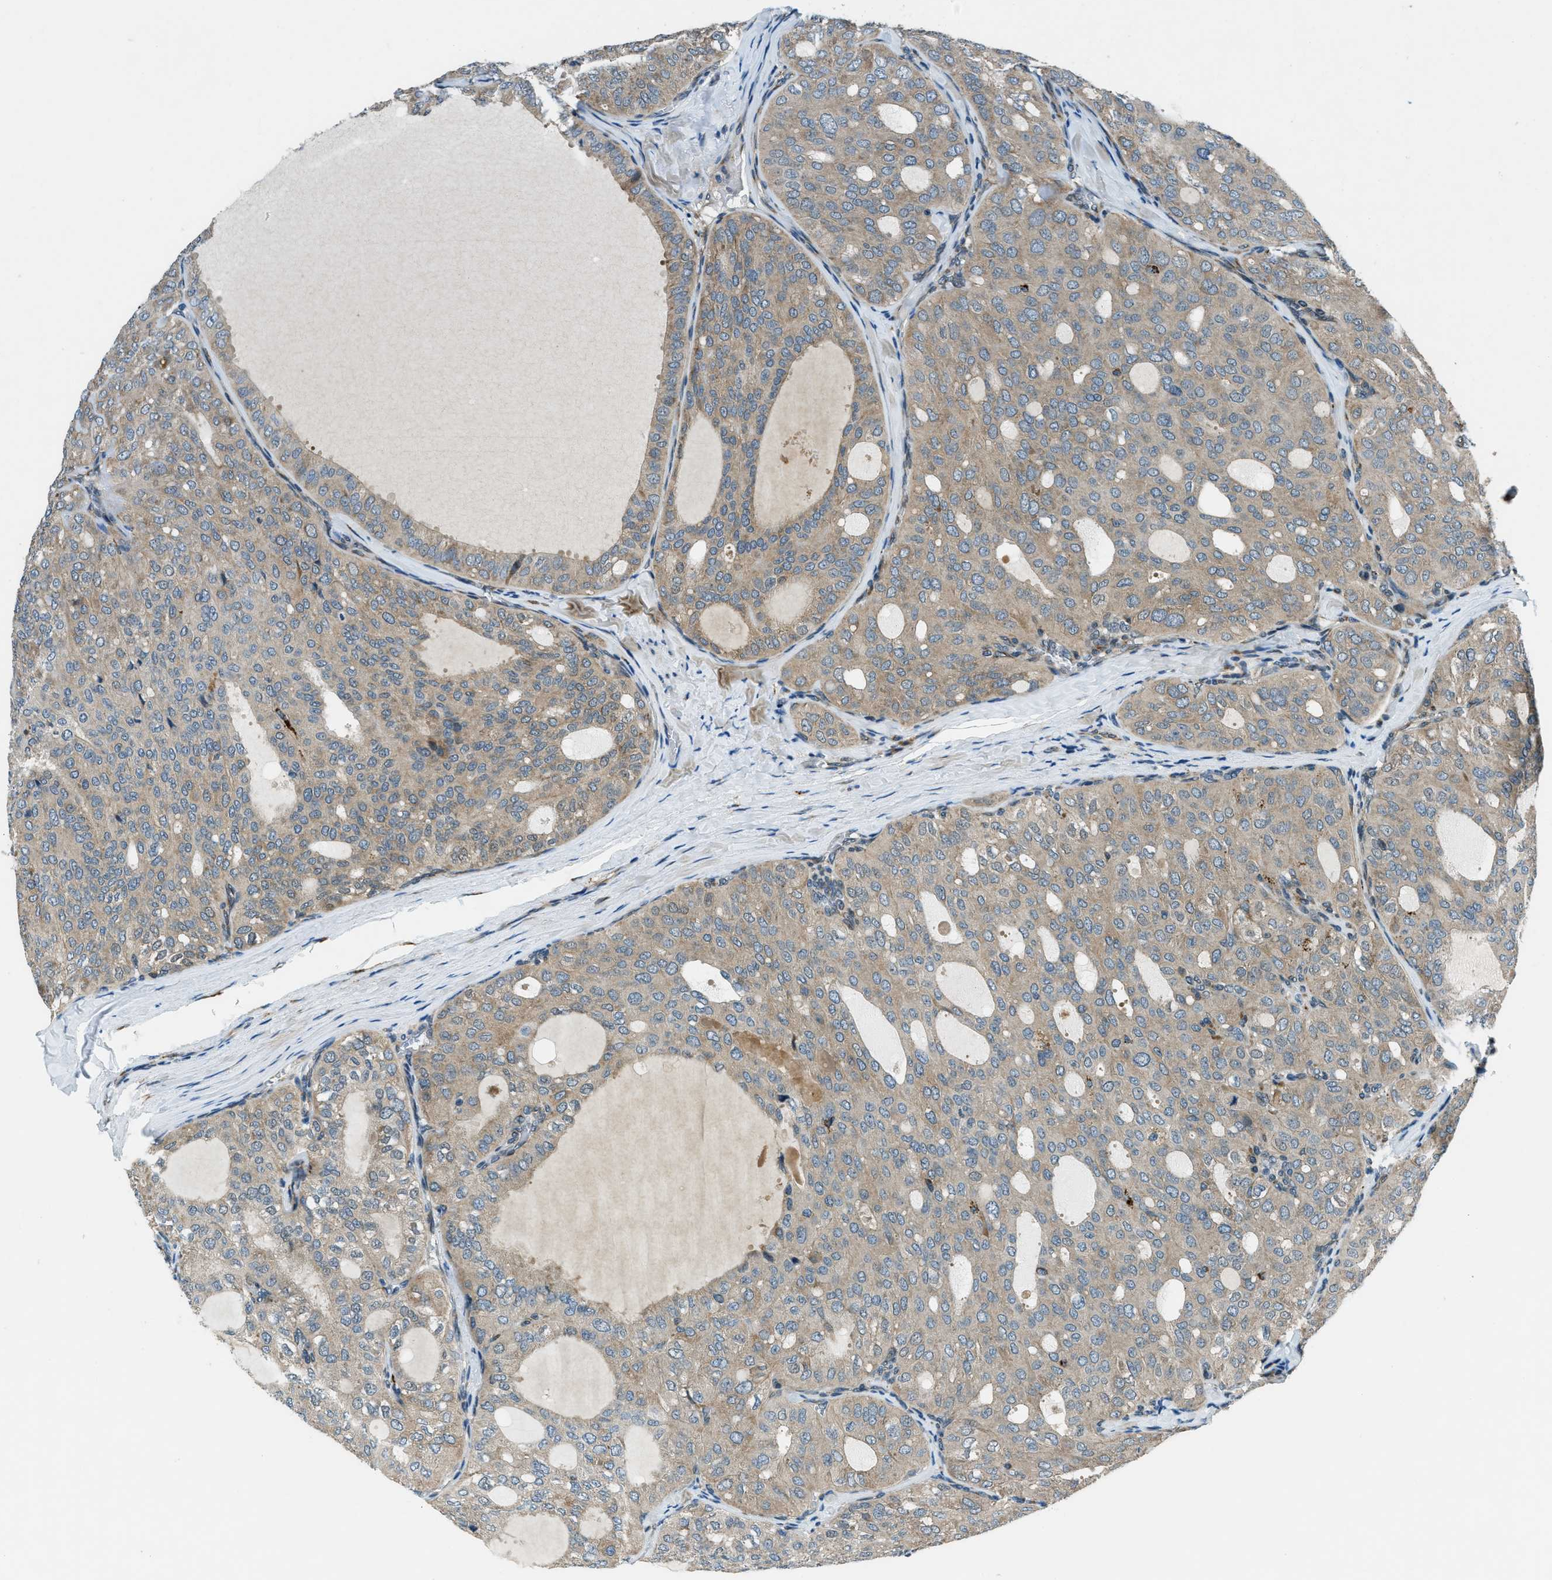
{"staining": {"intensity": "weak", "quantity": "25%-75%", "location": "cytoplasmic/membranous"}, "tissue": "thyroid cancer", "cell_type": "Tumor cells", "image_type": "cancer", "snomed": [{"axis": "morphology", "description": "Follicular adenoma carcinoma, NOS"}, {"axis": "topography", "description": "Thyroid gland"}], "caption": "DAB (3,3'-diaminobenzidine) immunohistochemical staining of human thyroid cancer reveals weak cytoplasmic/membranous protein expression in approximately 25%-75% of tumor cells.", "gene": "GINM1", "patient": {"sex": "male", "age": 75}}